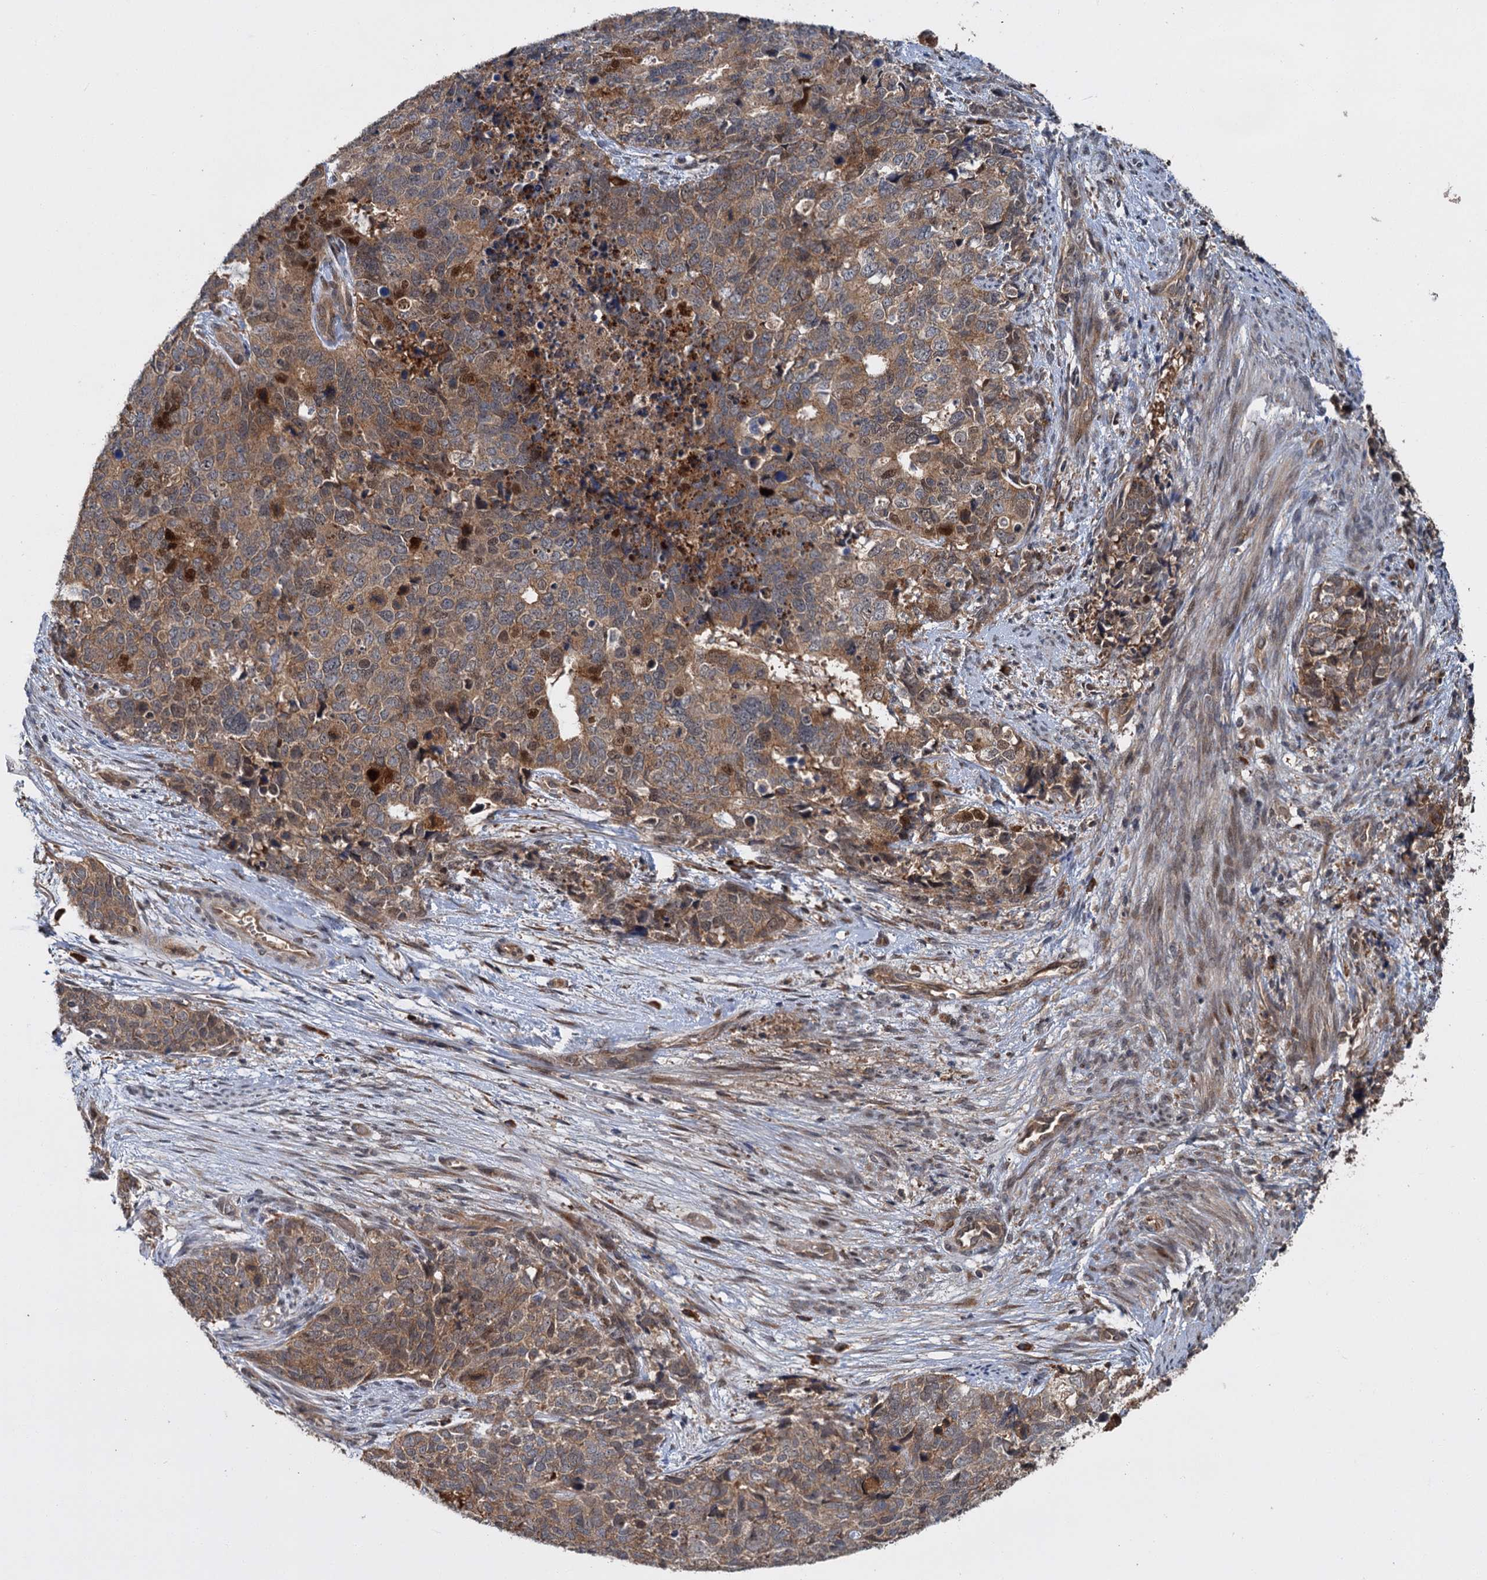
{"staining": {"intensity": "weak", "quantity": ">75%", "location": "cytoplasmic/membranous"}, "tissue": "cervical cancer", "cell_type": "Tumor cells", "image_type": "cancer", "snomed": [{"axis": "morphology", "description": "Squamous cell carcinoma, NOS"}, {"axis": "topography", "description": "Cervix"}], "caption": "Approximately >75% of tumor cells in cervical cancer (squamous cell carcinoma) show weak cytoplasmic/membranous protein expression as visualized by brown immunohistochemical staining.", "gene": "KANSL2", "patient": {"sex": "female", "age": 63}}